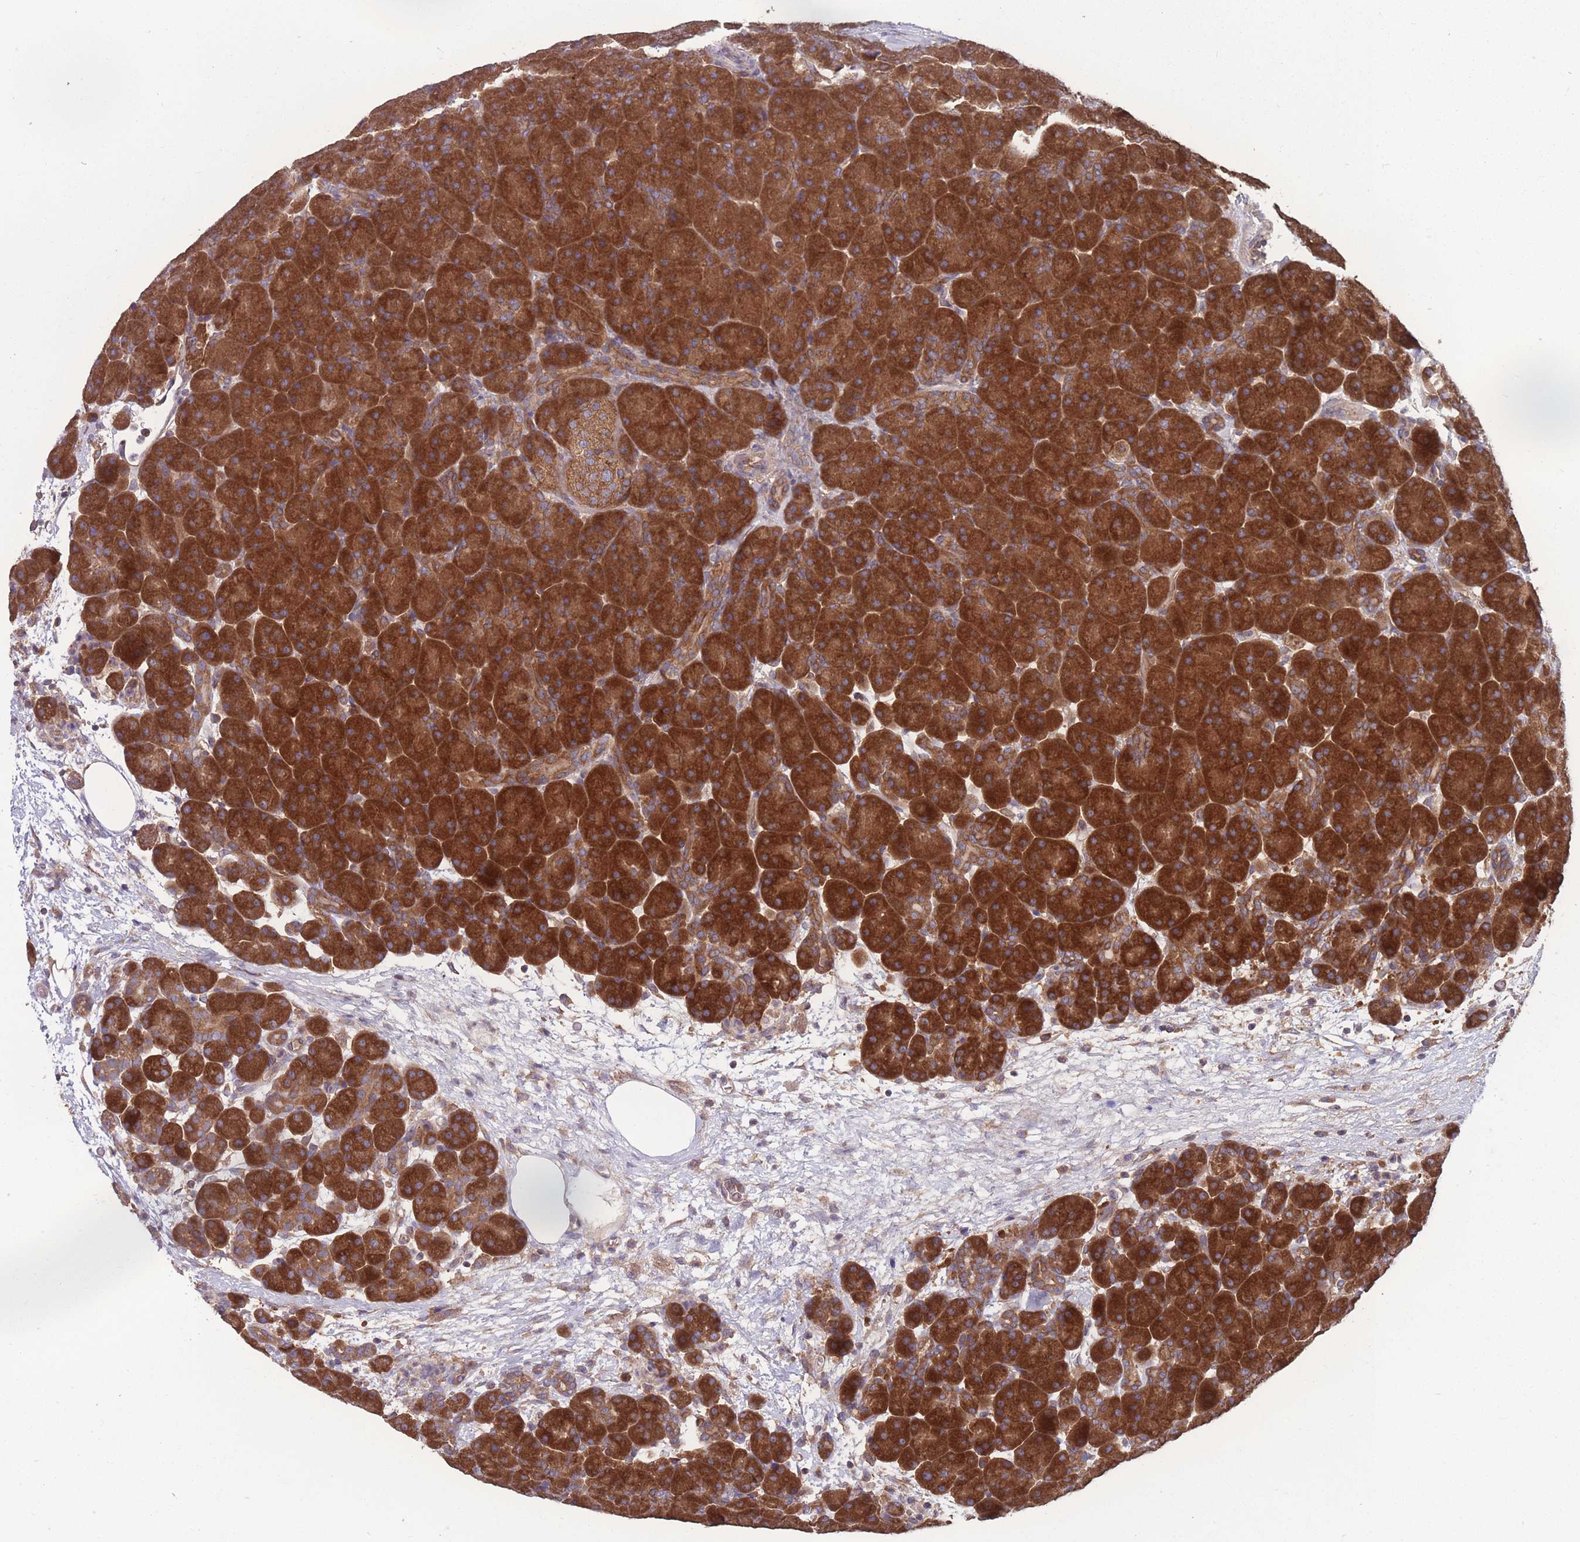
{"staining": {"intensity": "strong", "quantity": ">75%", "location": "cytoplasmic/membranous"}, "tissue": "pancreas", "cell_type": "Exocrine glandular cells", "image_type": "normal", "snomed": [{"axis": "morphology", "description": "Normal tissue, NOS"}, {"axis": "topography", "description": "Pancreas"}], "caption": "High-power microscopy captured an immunohistochemistry (IHC) photomicrograph of normal pancreas, revealing strong cytoplasmic/membranous staining in about >75% of exocrine glandular cells.", "gene": "ZPR1", "patient": {"sex": "male", "age": 66}}